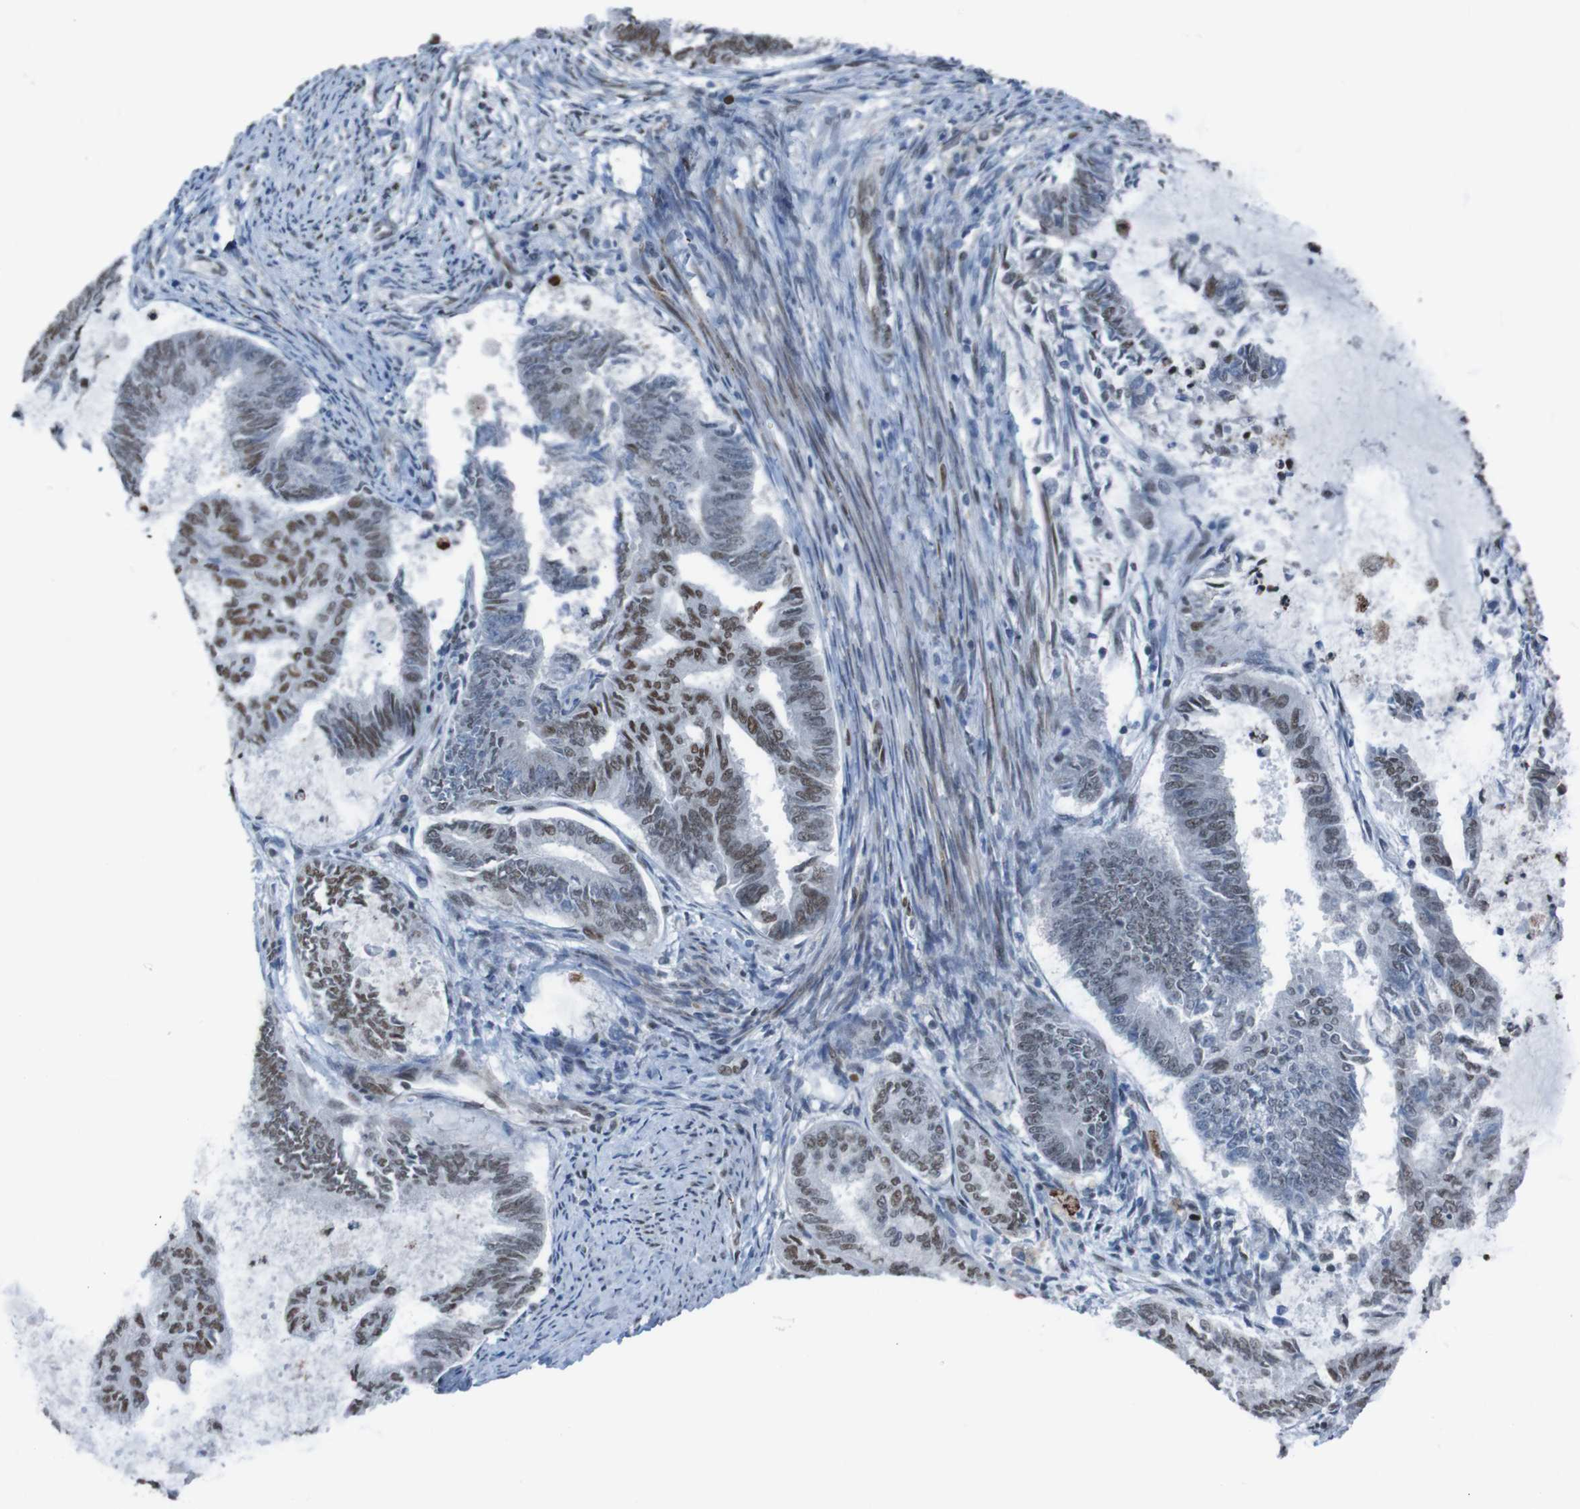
{"staining": {"intensity": "strong", "quantity": "25%-75%", "location": "nuclear"}, "tissue": "endometrial cancer", "cell_type": "Tumor cells", "image_type": "cancer", "snomed": [{"axis": "morphology", "description": "Adenocarcinoma, NOS"}, {"axis": "topography", "description": "Endometrium"}], "caption": "Protein expression analysis of endometrial cancer exhibits strong nuclear staining in approximately 25%-75% of tumor cells.", "gene": "PHF2", "patient": {"sex": "female", "age": 86}}